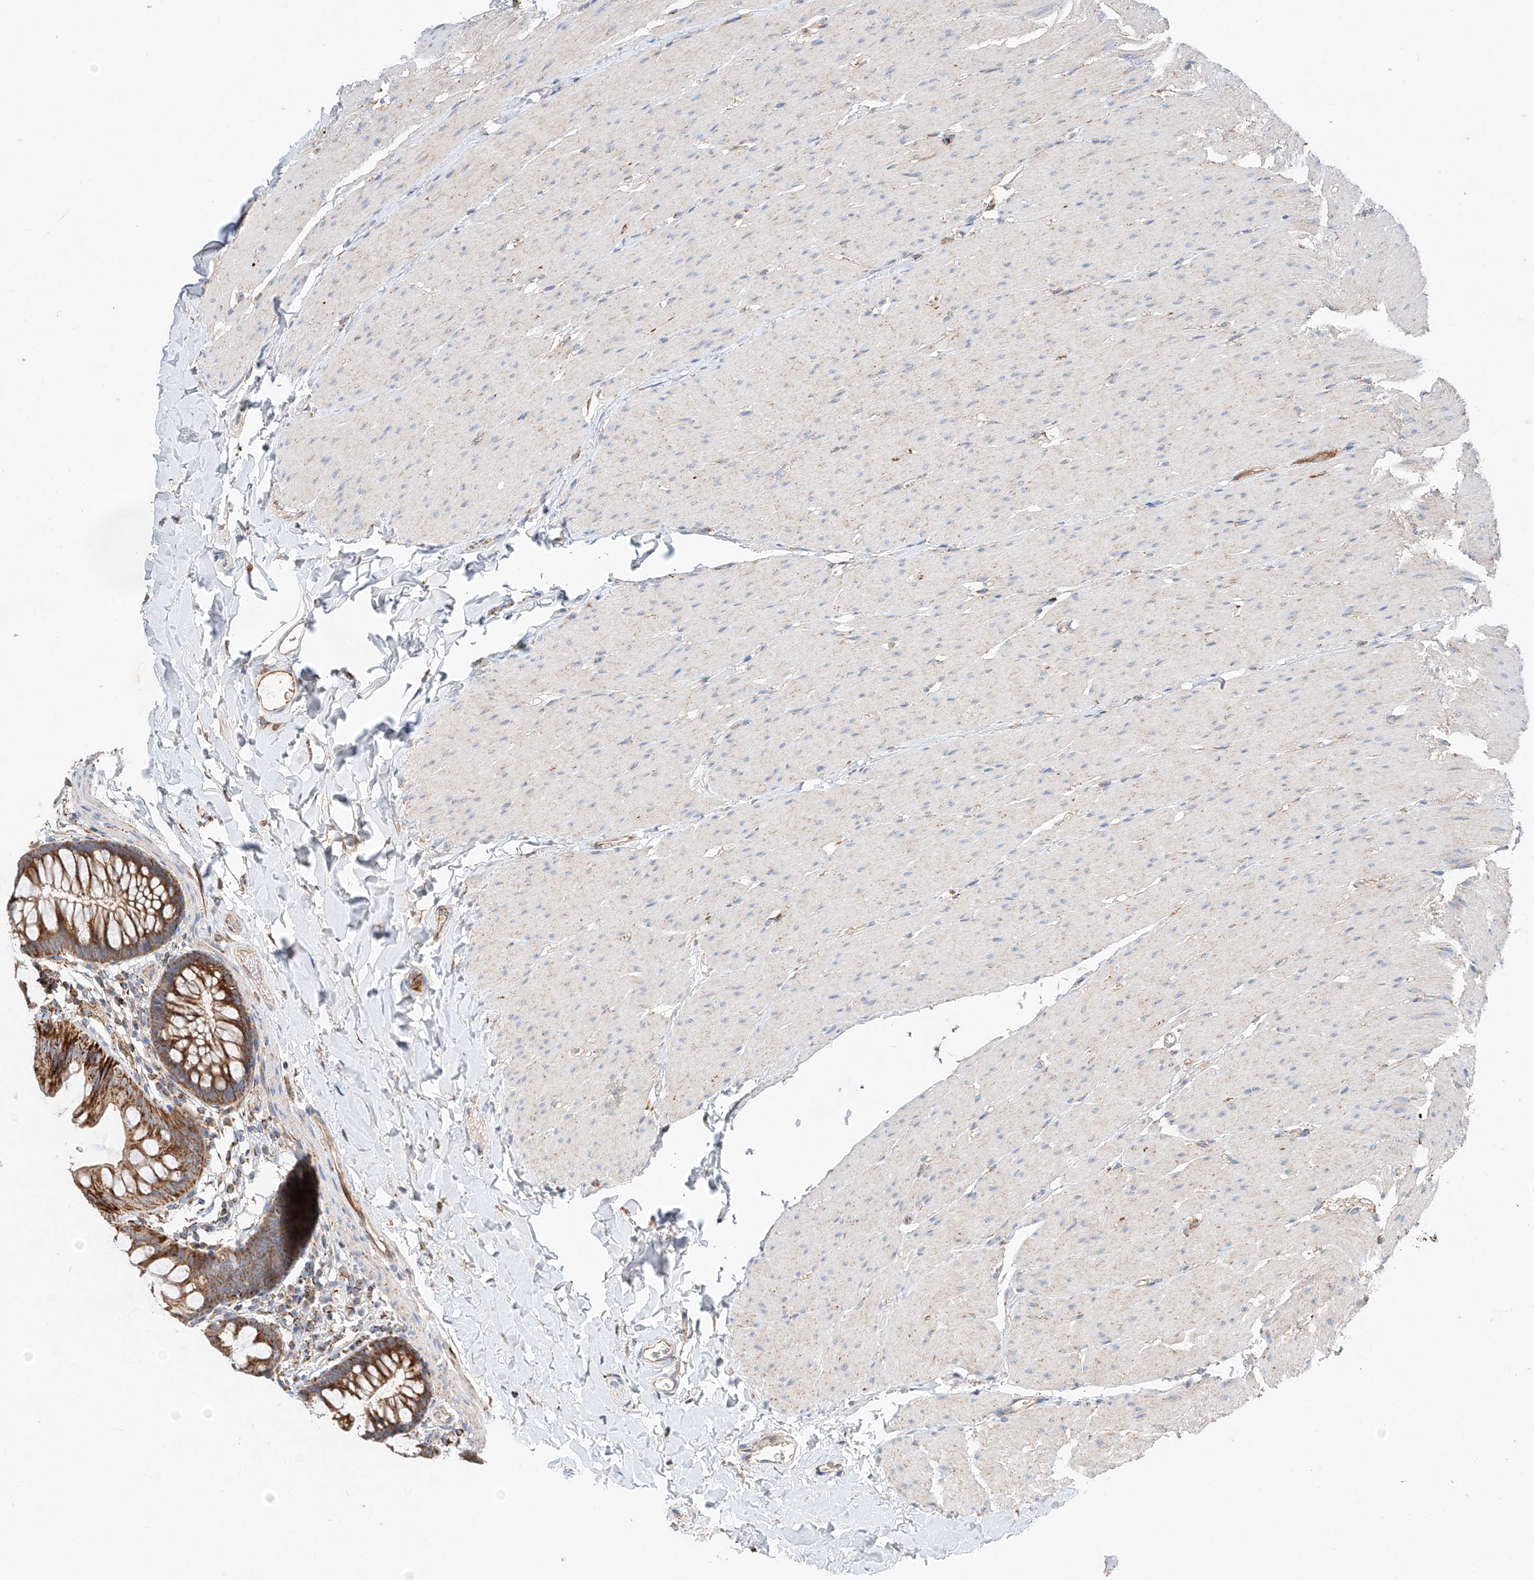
{"staining": {"intensity": "moderate", "quantity": ">75%", "location": "cytoplasmic/membranous"}, "tissue": "colon", "cell_type": "Endothelial cells", "image_type": "normal", "snomed": [{"axis": "morphology", "description": "Normal tissue, NOS"}, {"axis": "topography", "description": "Colon"}], "caption": "DAB (3,3'-diaminobenzidine) immunohistochemical staining of normal human colon displays moderate cytoplasmic/membranous protein staining in approximately >75% of endothelial cells. The protein is shown in brown color, while the nuclei are stained blue.", "gene": "RUSC1", "patient": {"sex": "female", "age": 62}}